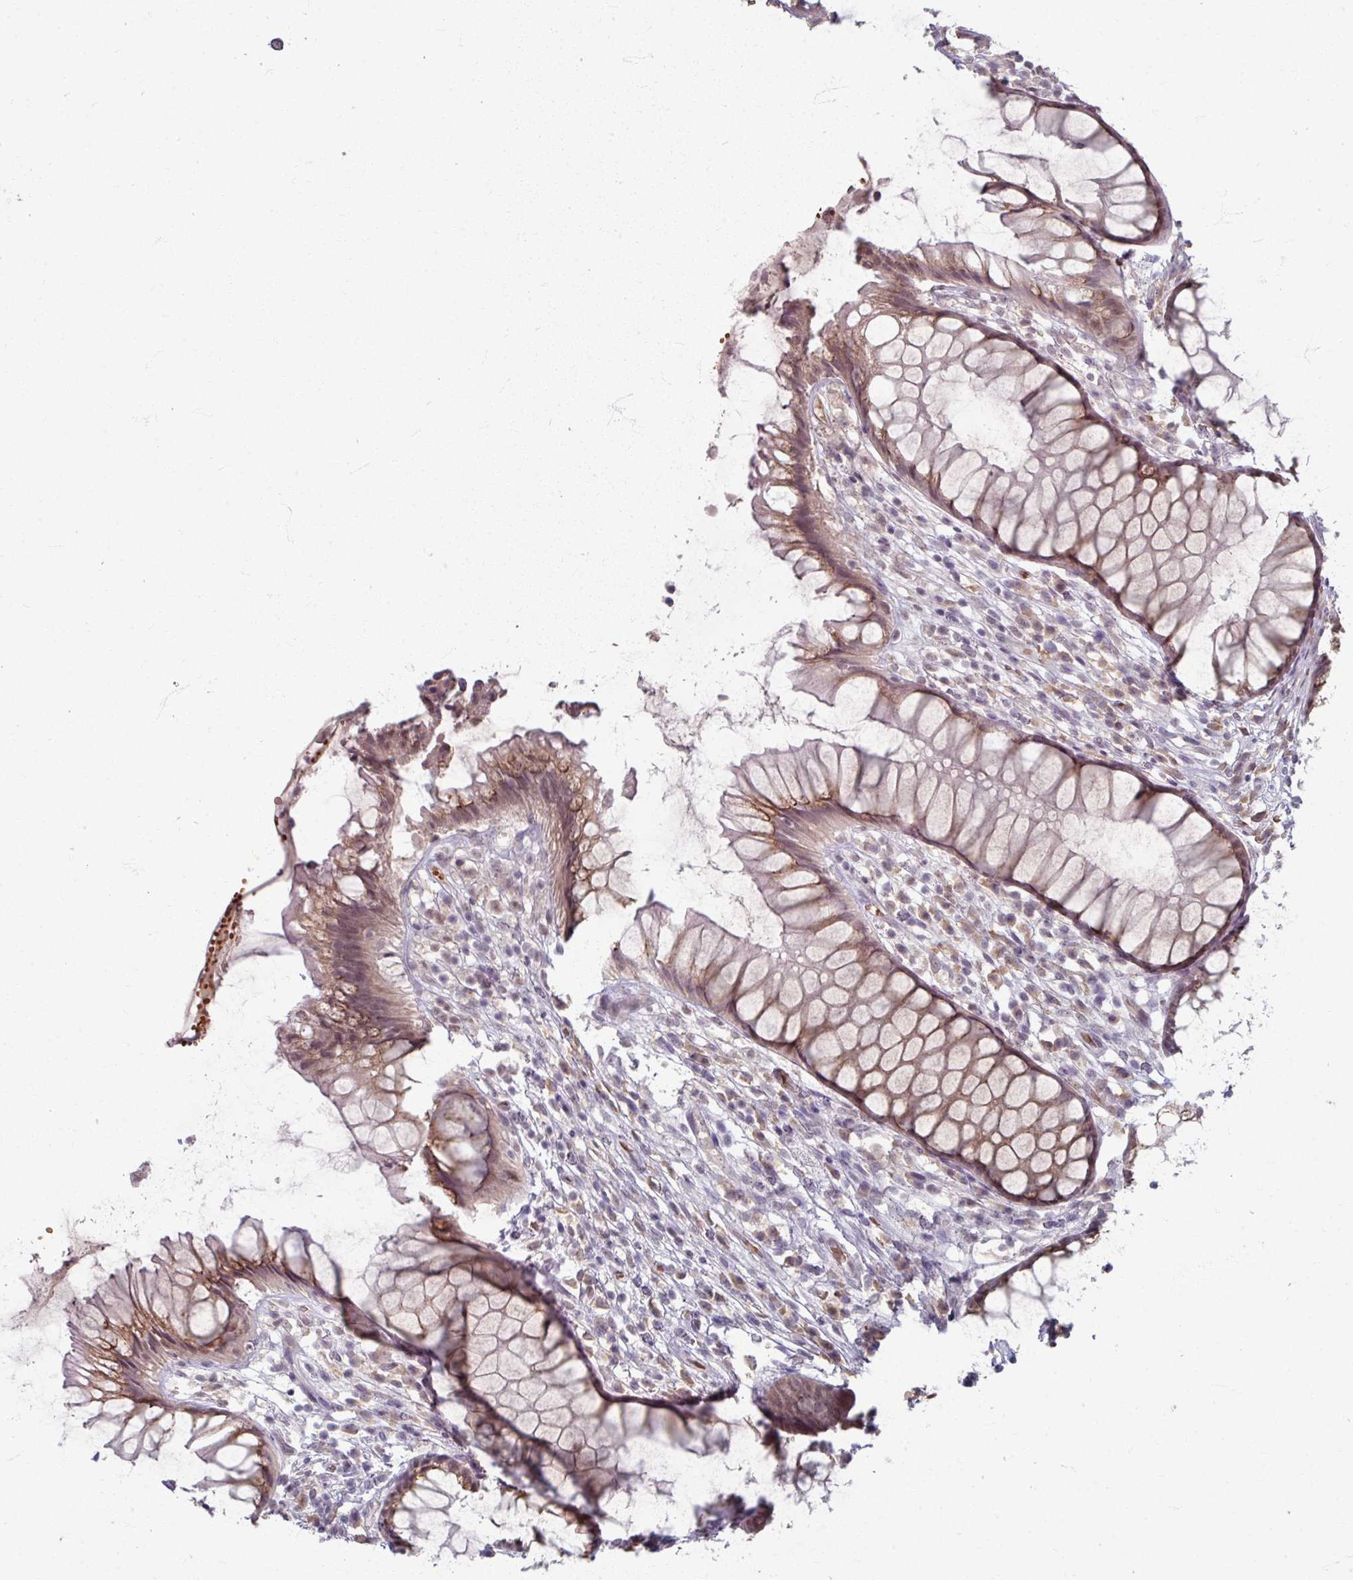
{"staining": {"intensity": "moderate", "quantity": ">75%", "location": "cytoplasmic/membranous"}, "tissue": "rectum", "cell_type": "Glandular cells", "image_type": "normal", "snomed": [{"axis": "morphology", "description": "Normal tissue, NOS"}, {"axis": "topography", "description": "Smooth muscle"}, {"axis": "topography", "description": "Rectum"}], "caption": "A brown stain labels moderate cytoplasmic/membranous positivity of a protein in glandular cells of normal rectum. Nuclei are stained in blue.", "gene": "KMT5C", "patient": {"sex": "male", "age": 53}}